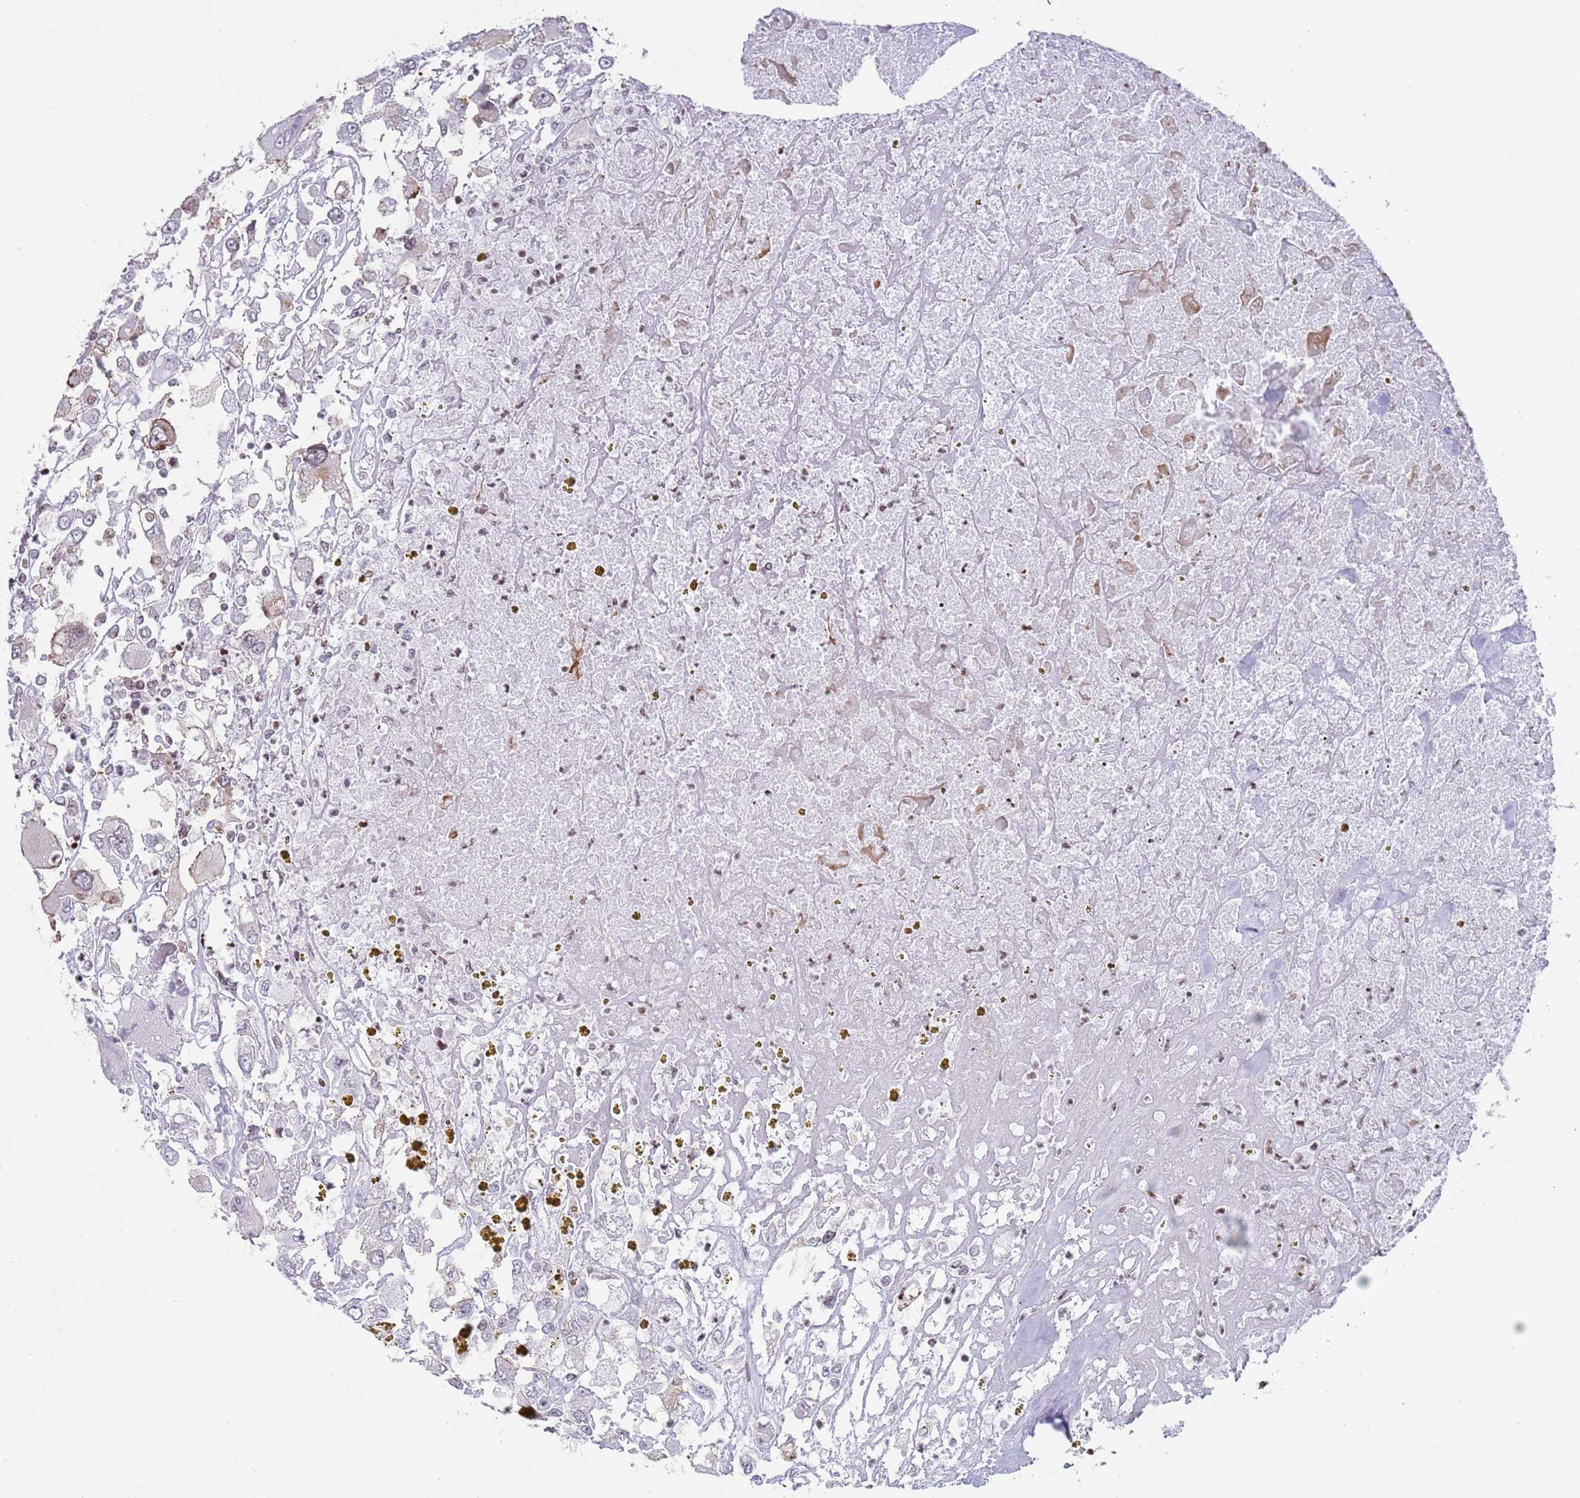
{"staining": {"intensity": "negative", "quantity": "none", "location": "none"}, "tissue": "renal cancer", "cell_type": "Tumor cells", "image_type": "cancer", "snomed": [{"axis": "morphology", "description": "Adenocarcinoma, NOS"}, {"axis": "topography", "description": "Kidney"}], "caption": "Tumor cells are negative for protein expression in human renal adenocarcinoma.", "gene": "HDAC8", "patient": {"sex": "female", "age": 52}}